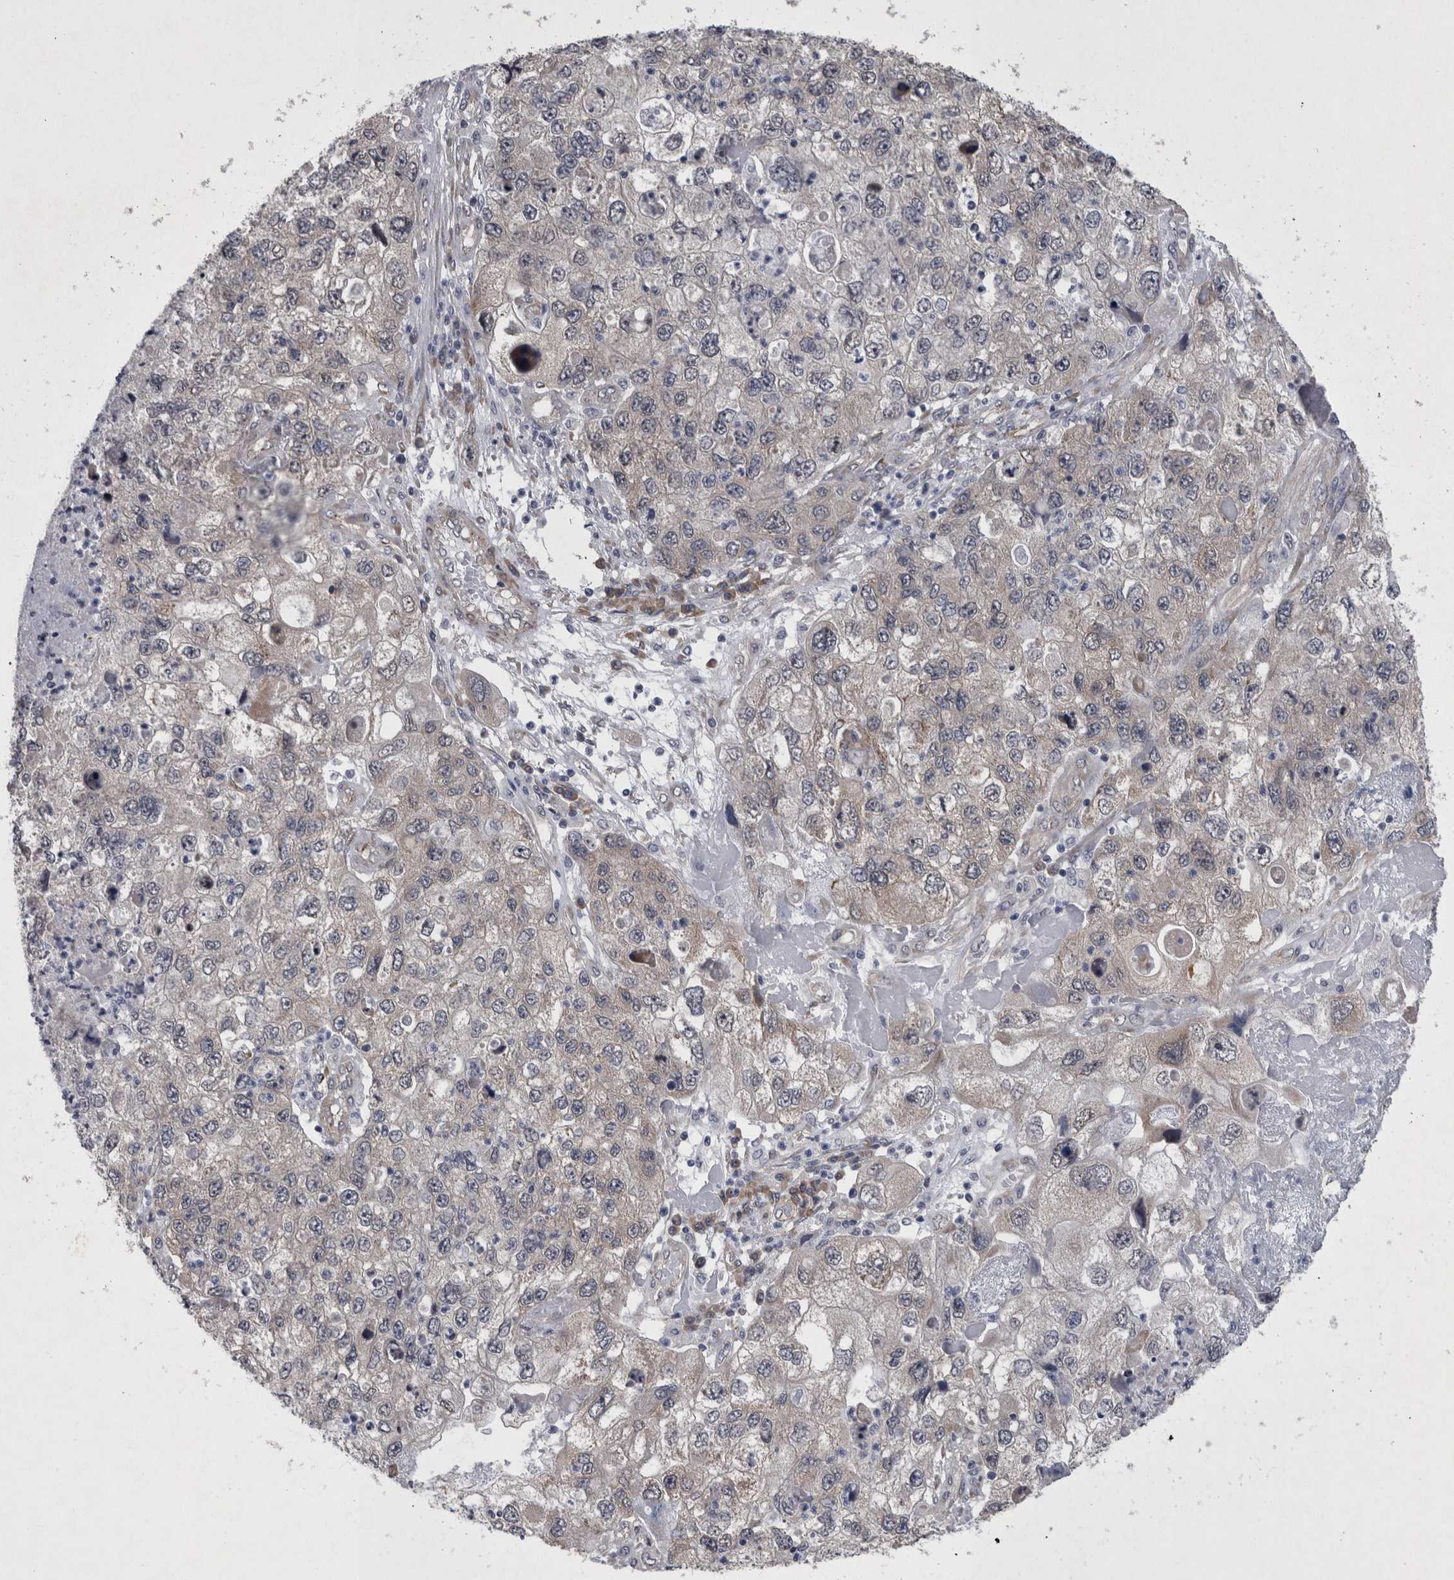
{"staining": {"intensity": "negative", "quantity": "none", "location": "none"}, "tissue": "endometrial cancer", "cell_type": "Tumor cells", "image_type": "cancer", "snomed": [{"axis": "morphology", "description": "Adenocarcinoma, NOS"}, {"axis": "topography", "description": "Endometrium"}], "caption": "A high-resolution histopathology image shows immunohistochemistry staining of adenocarcinoma (endometrial), which displays no significant expression in tumor cells. (DAB (3,3'-diaminobenzidine) IHC, high magnification).", "gene": "DDX6", "patient": {"sex": "female", "age": 49}}